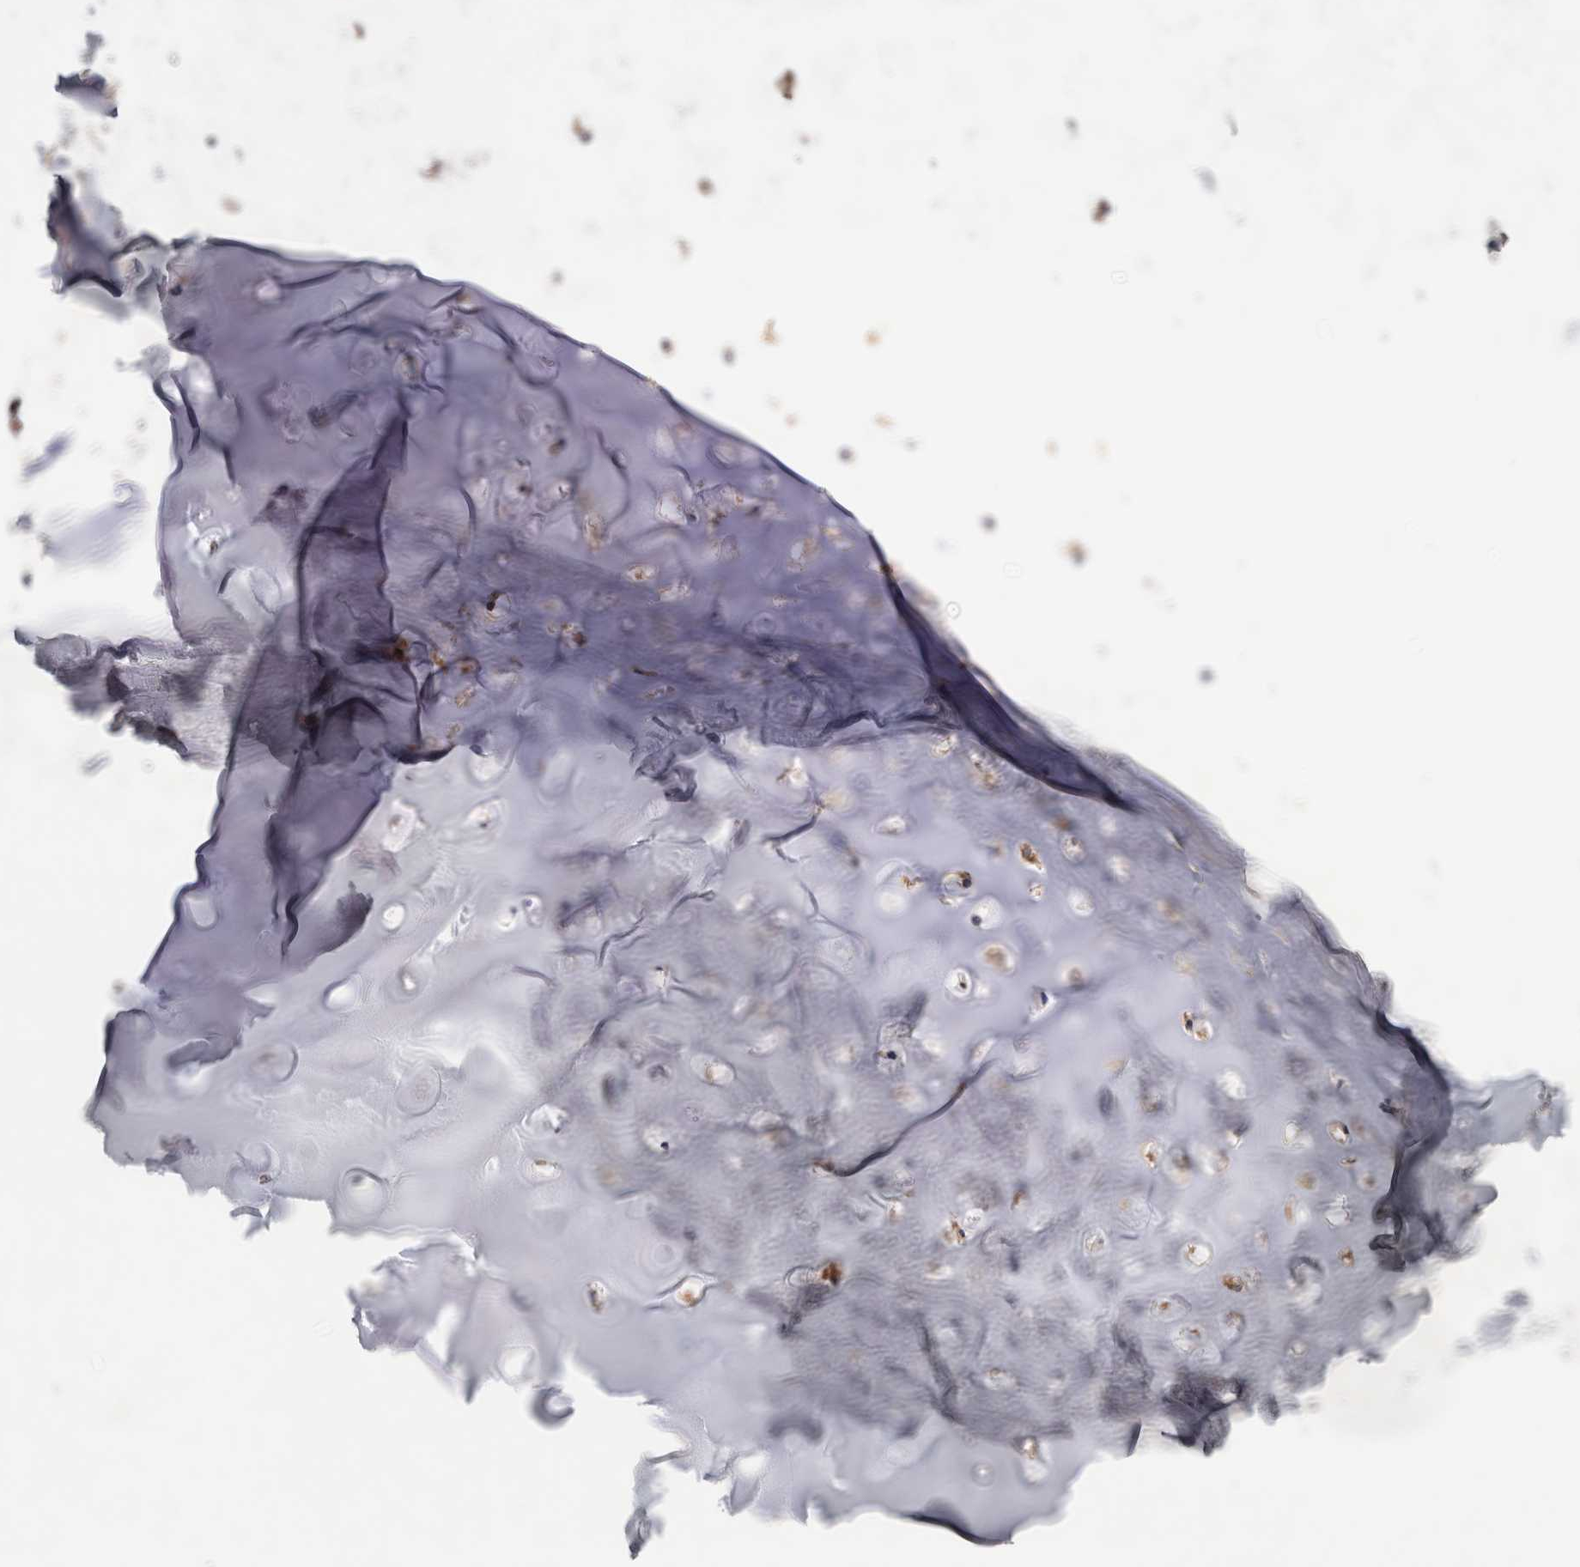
{"staining": {"intensity": "weak", "quantity": ">75%", "location": "cytoplasmic/membranous"}, "tissue": "adipose tissue", "cell_type": "Adipocytes", "image_type": "normal", "snomed": [{"axis": "morphology", "description": "Normal tissue, NOS"}, {"axis": "topography", "description": "Cartilage tissue"}], "caption": "This is a histology image of IHC staining of unremarkable adipose tissue, which shows weak positivity in the cytoplasmic/membranous of adipocytes.", "gene": "DDX6", "patient": {"sex": "female", "age": 63}}